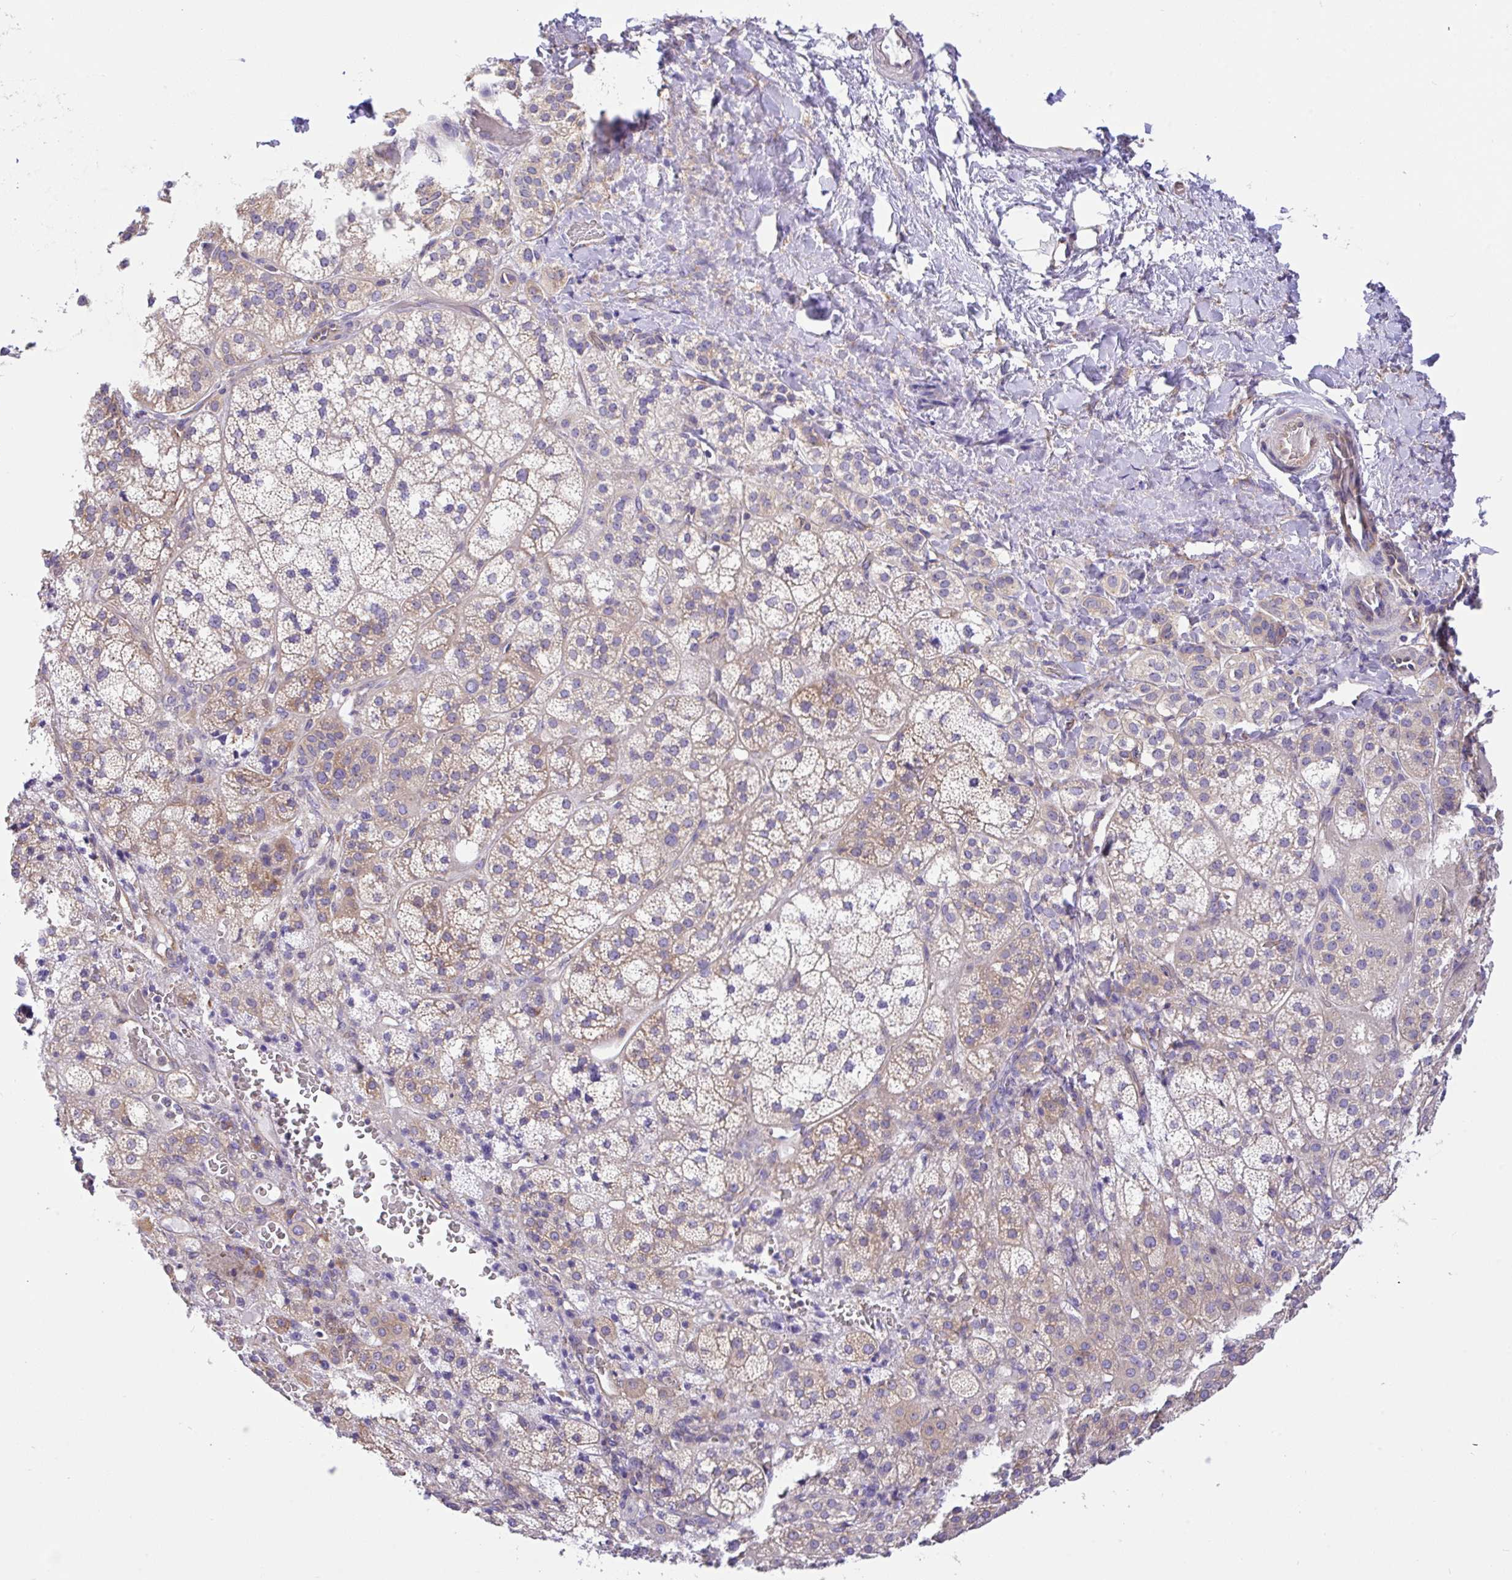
{"staining": {"intensity": "weak", "quantity": "25%-75%", "location": "cytoplasmic/membranous"}, "tissue": "adrenal gland", "cell_type": "Glandular cells", "image_type": "normal", "snomed": [{"axis": "morphology", "description": "Normal tissue, NOS"}, {"axis": "topography", "description": "Adrenal gland"}], "caption": "Brown immunohistochemical staining in unremarkable adrenal gland displays weak cytoplasmic/membranous positivity in about 25%-75% of glandular cells.", "gene": "GFPT2", "patient": {"sex": "female", "age": 60}}